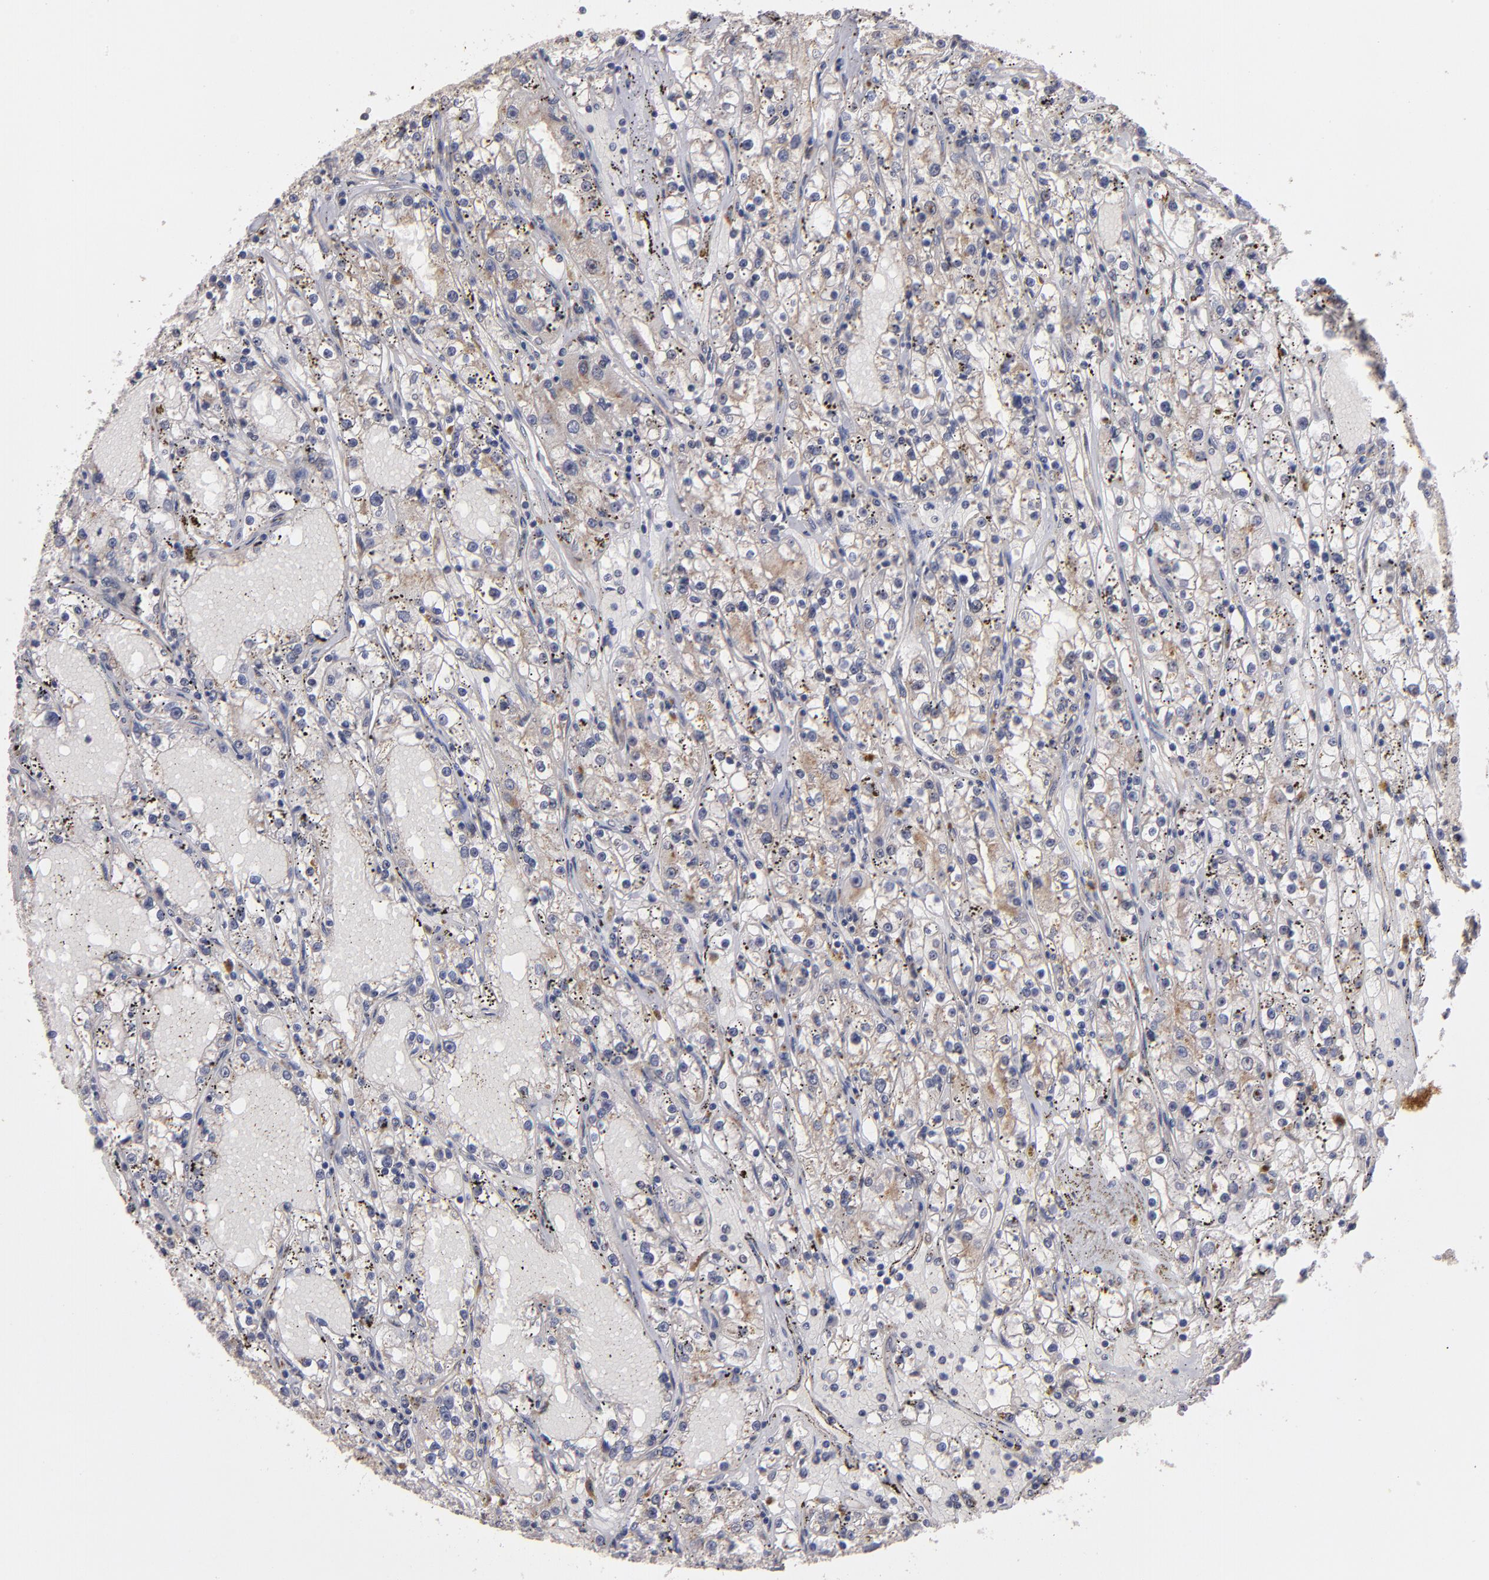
{"staining": {"intensity": "weak", "quantity": "<25%", "location": "cytoplasmic/membranous"}, "tissue": "renal cancer", "cell_type": "Tumor cells", "image_type": "cancer", "snomed": [{"axis": "morphology", "description": "Adenocarcinoma, NOS"}, {"axis": "topography", "description": "Kidney"}], "caption": "Immunohistochemical staining of renal adenocarcinoma reveals no significant positivity in tumor cells. The staining was performed using DAB (3,3'-diaminobenzidine) to visualize the protein expression in brown, while the nuclei were stained in blue with hematoxylin (Magnification: 20x).", "gene": "CTSO", "patient": {"sex": "male", "age": 56}}